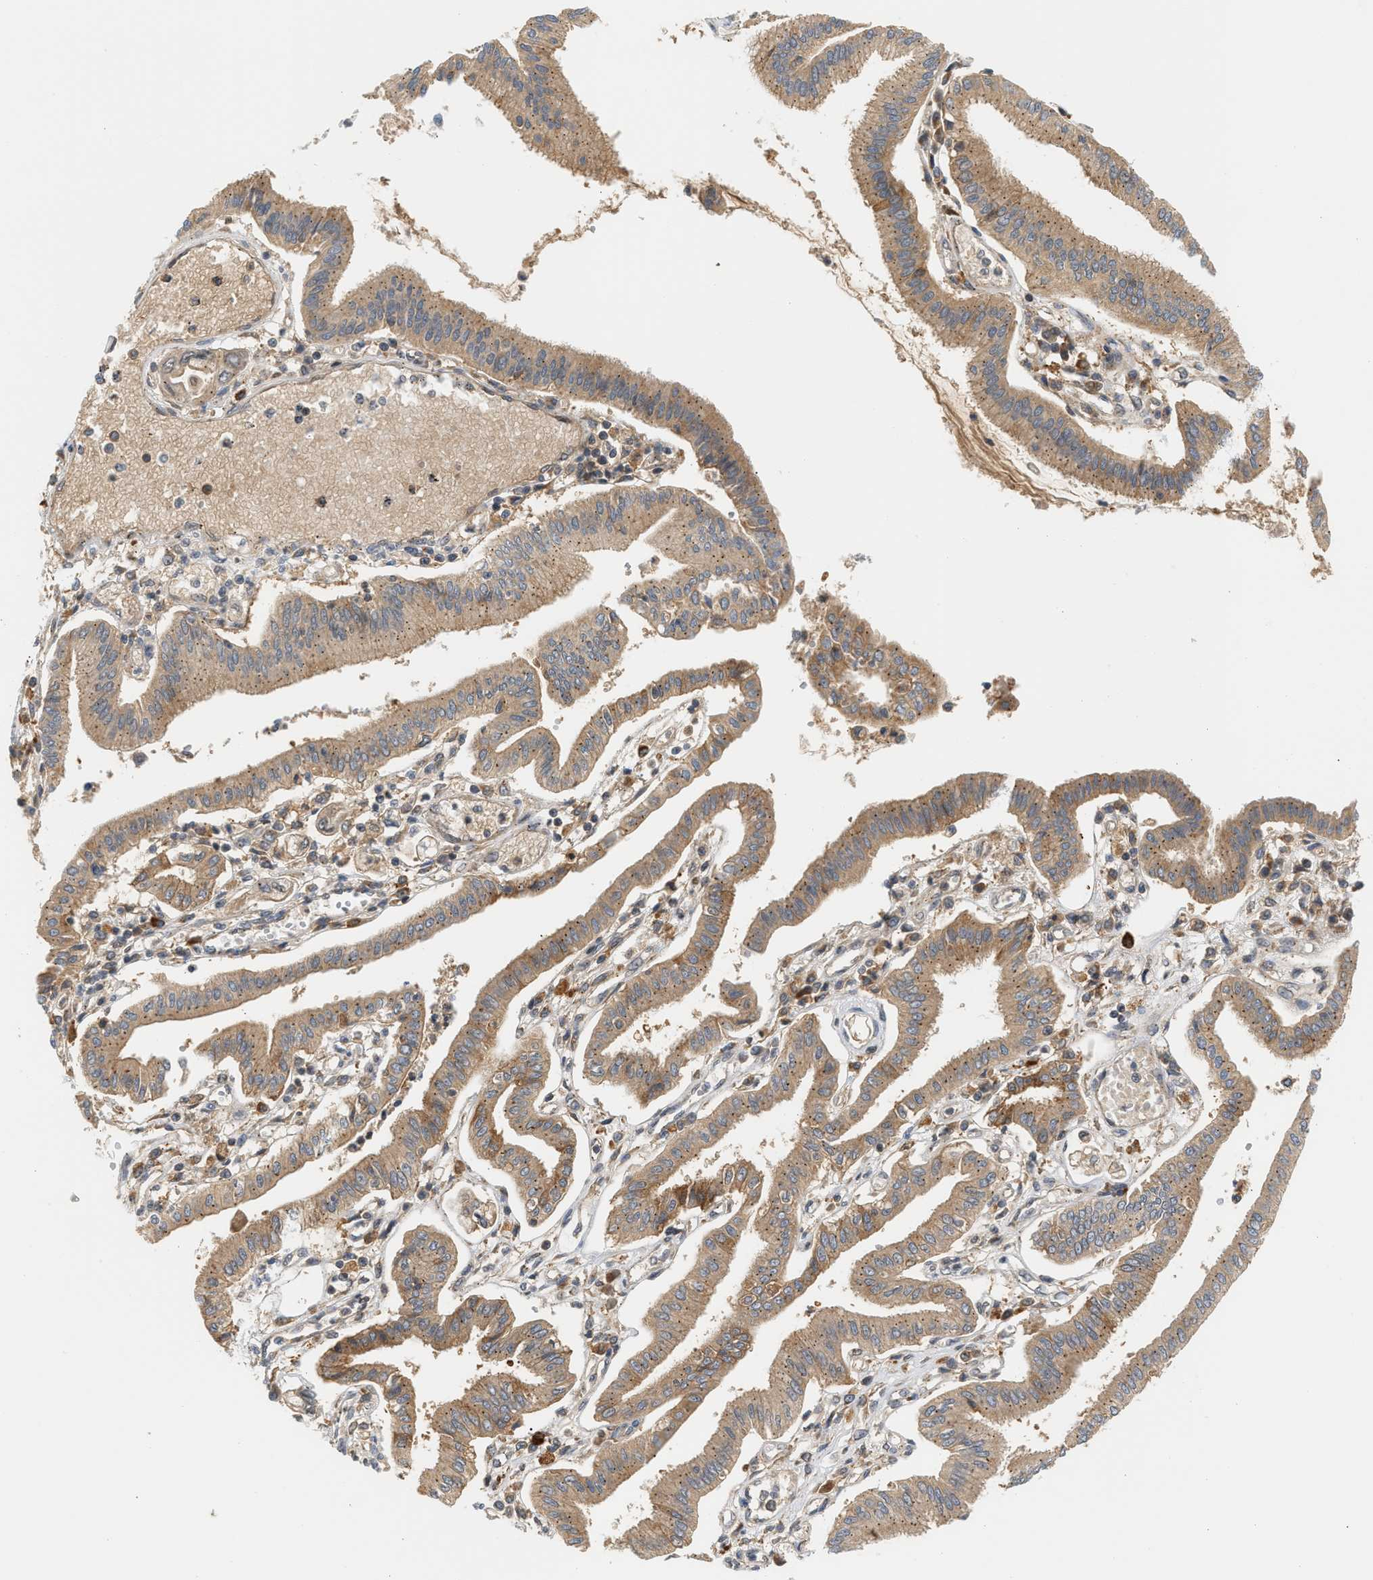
{"staining": {"intensity": "moderate", "quantity": ">75%", "location": "cytoplasmic/membranous"}, "tissue": "pancreatic cancer", "cell_type": "Tumor cells", "image_type": "cancer", "snomed": [{"axis": "morphology", "description": "Adenocarcinoma, NOS"}, {"axis": "topography", "description": "Pancreas"}], "caption": "Approximately >75% of tumor cells in pancreatic adenocarcinoma demonstrate moderate cytoplasmic/membranous protein positivity as visualized by brown immunohistochemical staining.", "gene": "MAP2K5", "patient": {"sex": "male", "age": 56}}